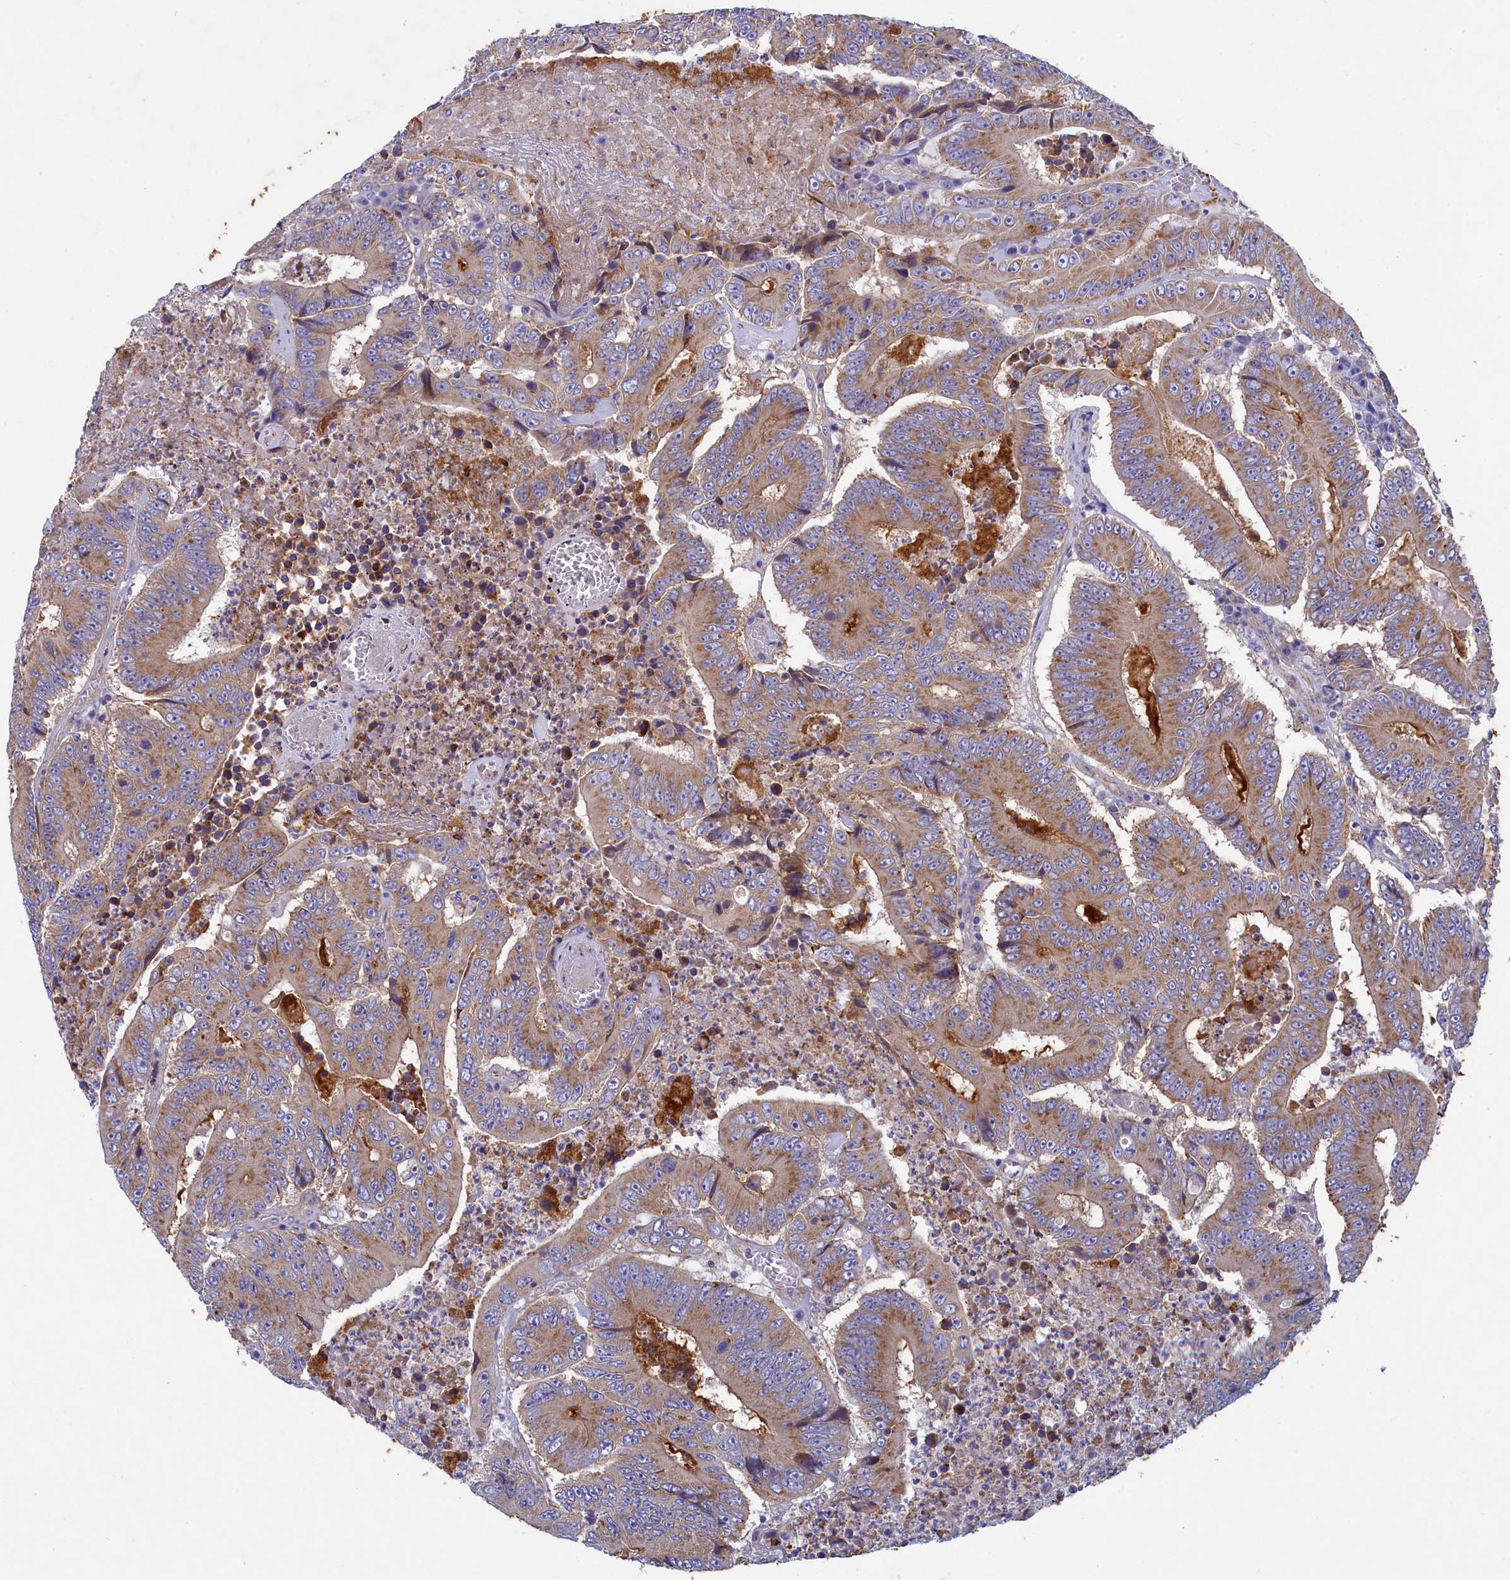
{"staining": {"intensity": "moderate", "quantity": ">75%", "location": "cytoplasmic/membranous"}, "tissue": "colorectal cancer", "cell_type": "Tumor cells", "image_type": "cancer", "snomed": [{"axis": "morphology", "description": "Adenocarcinoma, NOS"}, {"axis": "topography", "description": "Colon"}], "caption": "Immunohistochemical staining of colorectal cancer (adenocarcinoma) shows medium levels of moderate cytoplasmic/membranous protein positivity in about >75% of tumor cells.", "gene": "SCAMP4", "patient": {"sex": "male", "age": 83}}